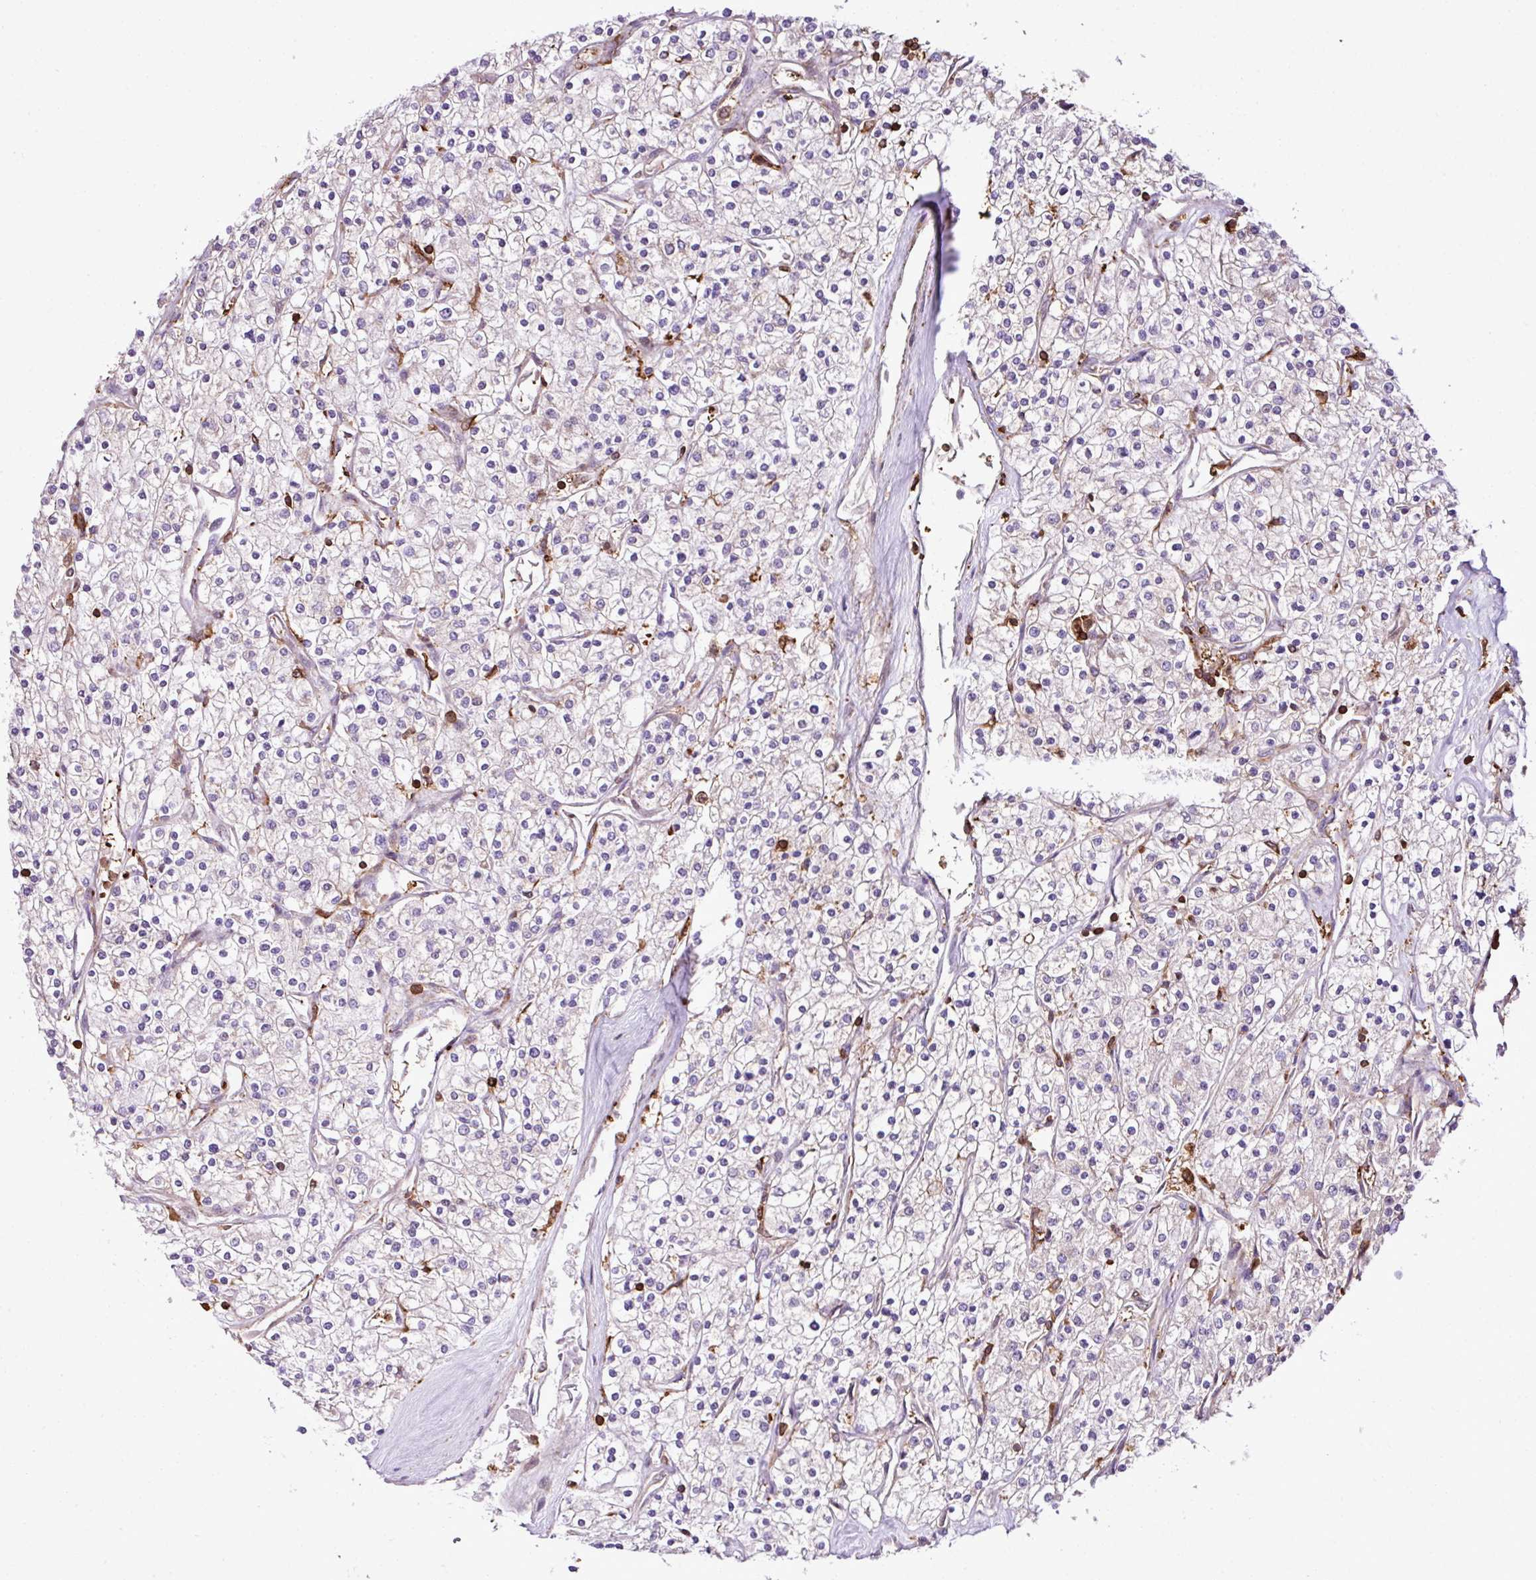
{"staining": {"intensity": "negative", "quantity": "none", "location": "none"}, "tissue": "renal cancer", "cell_type": "Tumor cells", "image_type": "cancer", "snomed": [{"axis": "morphology", "description": "Adenocarcinoma, NOS"}, {"axis": "topography", "description": "Kidney"}], "caption": "Immunohistochemical staining of human renal adenocarcinoma displays no significant staining in tumor cells.", "gene": "PGAP6", "patient": {"sex": "male", "age": 80}}